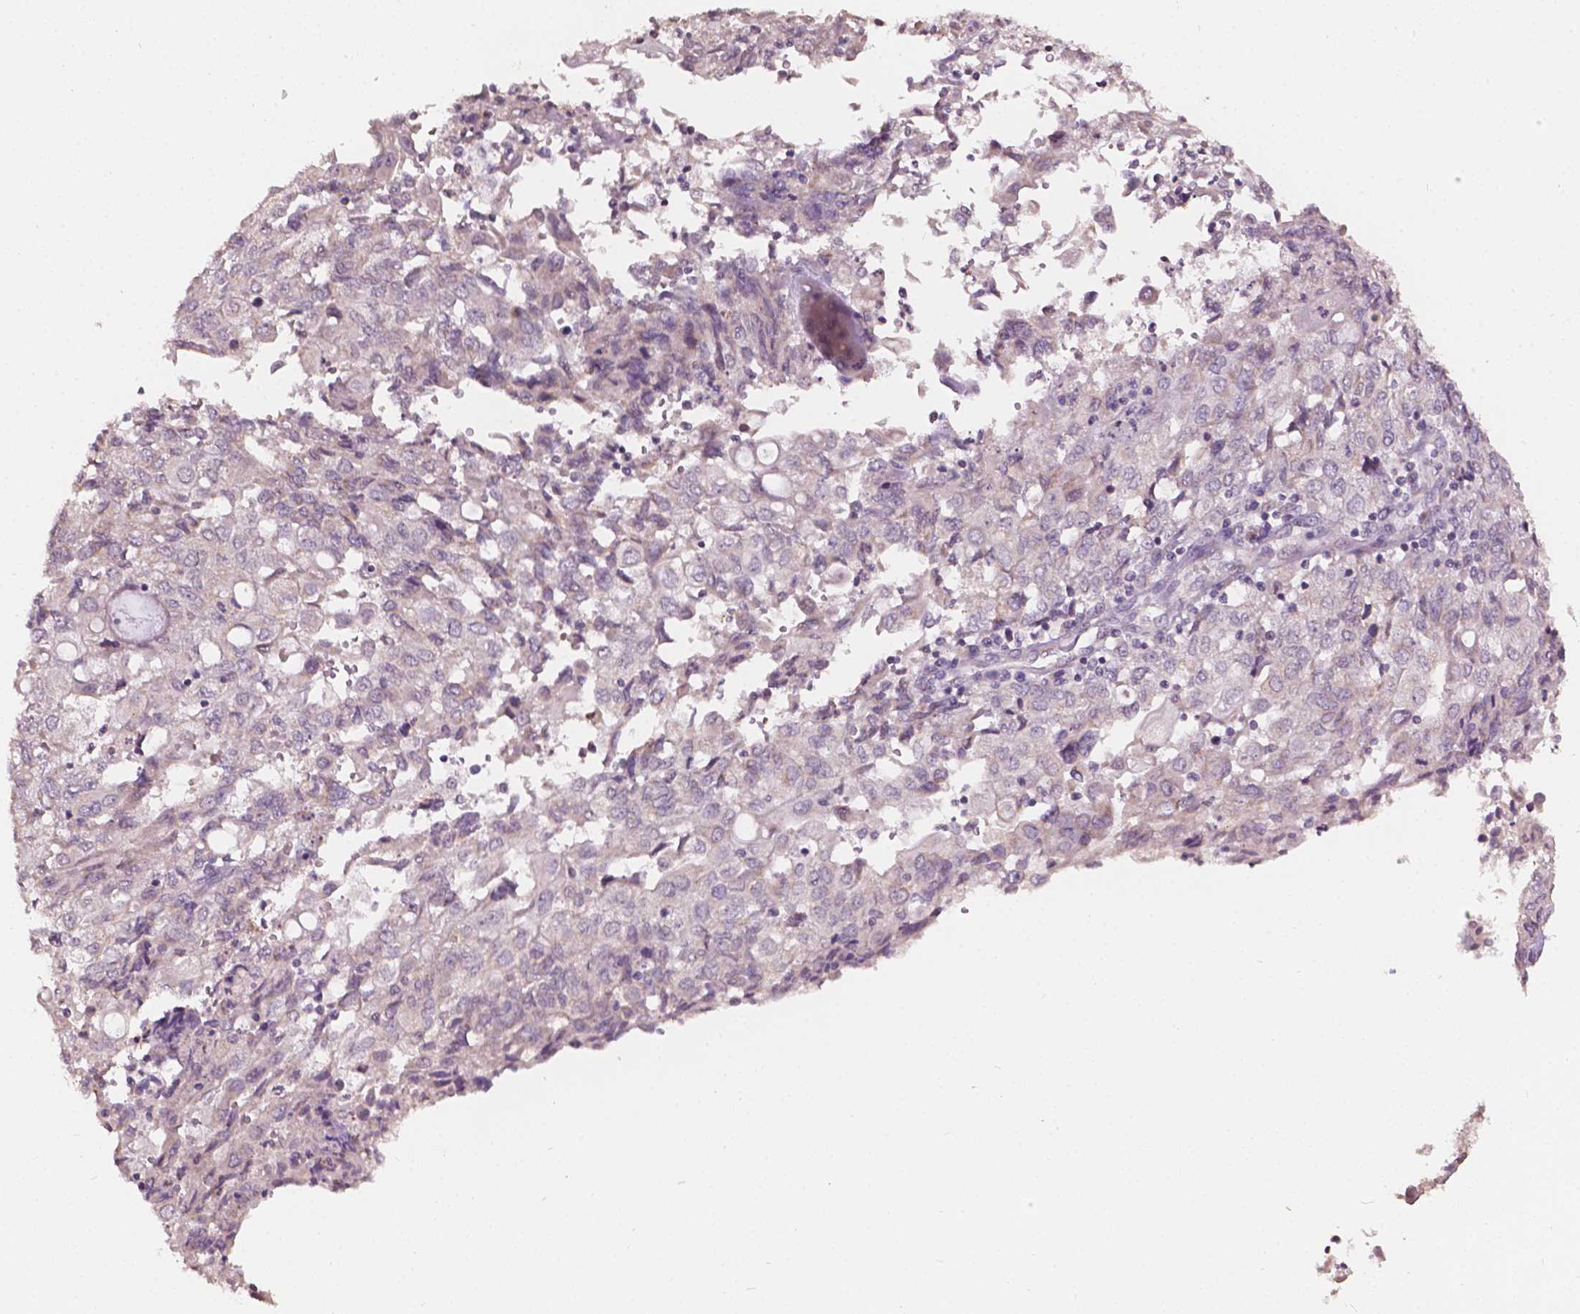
{"staining": {"intensity": "negative", "quantity": "none", "location": "none"}, "tissue": "endometrial cancer", "cell_type": "Tumor cells", "image_type": "cancer", "snomed": [{"axis": "morphology", "description": "Adenocarcinoma, NOS"}, {"axis": "topography", "description": "Endometrium"}], "caption": "High power microscopy photomicrograph of an IHC histopathology image of endometrial adenocarcinoma, revealing no significant expression in tumor cells. The staining was performed using DAB to visualize the protein expression in brown, while the nuclei were stained in blue with hematoxylin (Magnification: 20x).", "gene": "NOS1AP", "patient": {"sex": "female", "age": 54}}